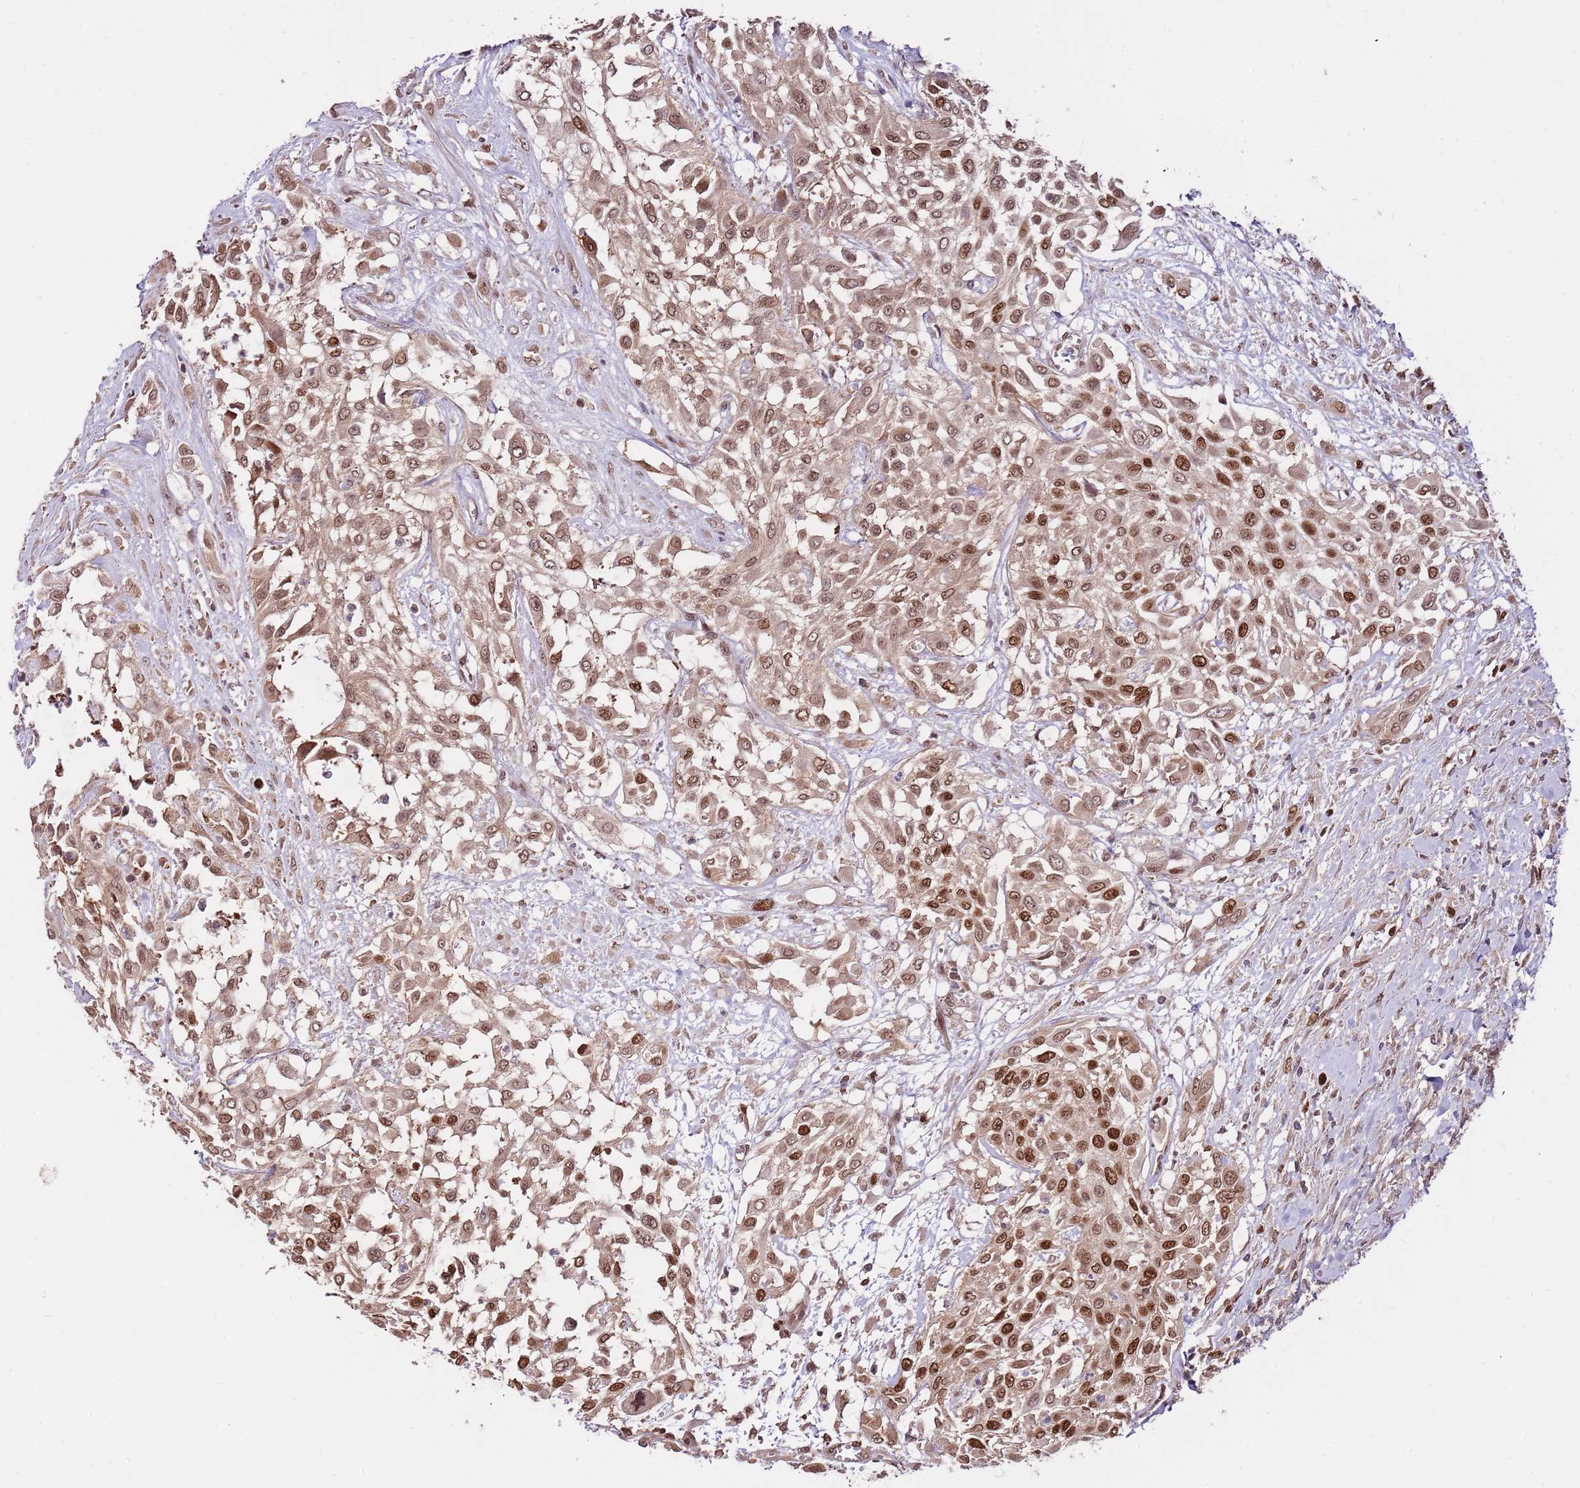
{"staining": {"intensity": "moderate", "quantity": ">75%", "location": "cytoplasmic/membranous,nuclear"}, "tissue": "urothelial cancer", "cell_type": "Tumor cells", "image_type": "cancer", "snomed": [{"axis": "morphology", "description": "Urothelial carcinoma, High grade"}, {"axis": "topography", "description": "Urinary bladder"}], "caption": "Tumor cells exhibit moderate cytoplasmic/membranous and nuclear positivity in approximately >75% of cells in urothelial cancer.", "gene": "RIF1", "patient": {"sex": "male", "age": 57}}